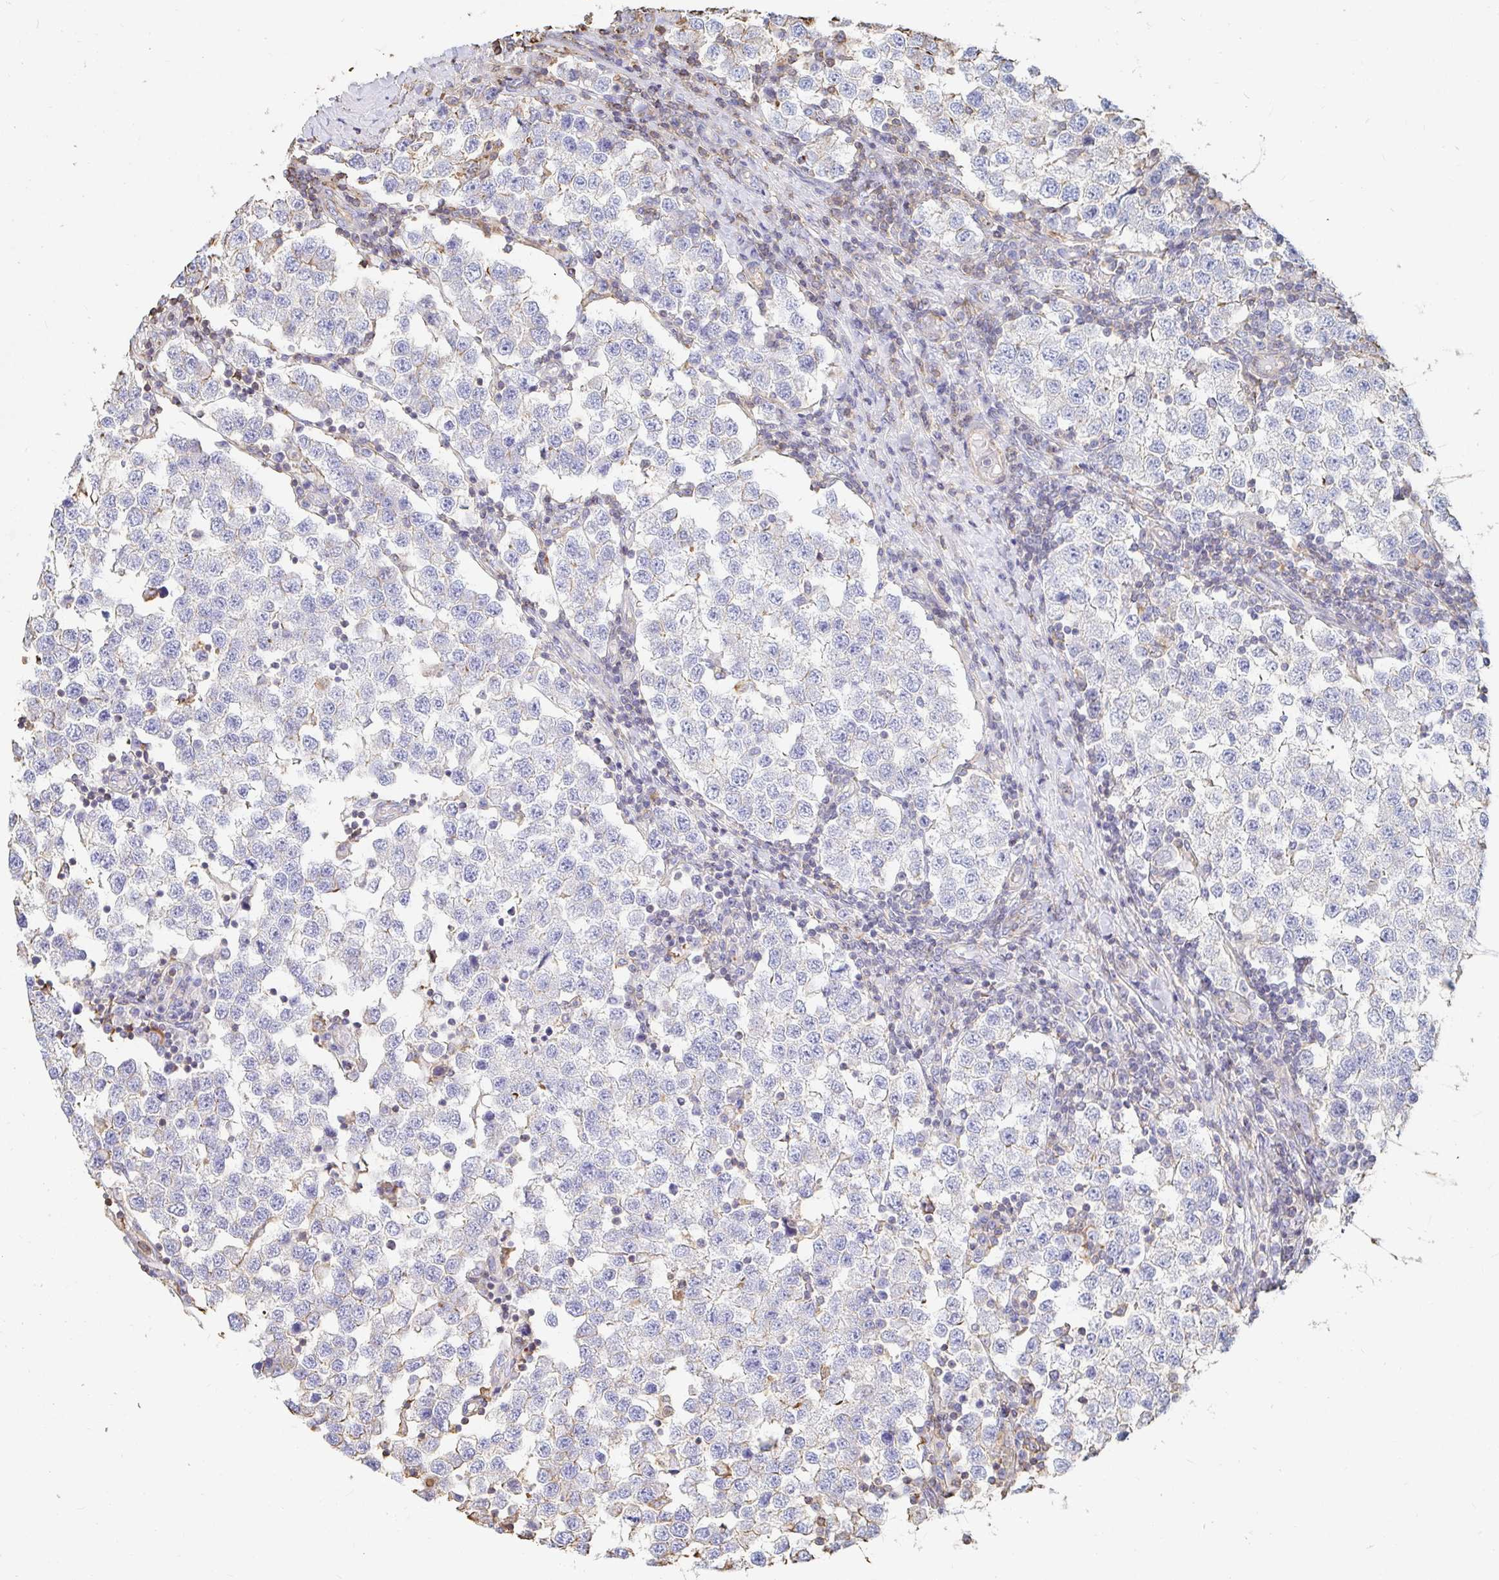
{"staining": {"intensity": "negative", "quantity": "none", "location": "none"}, "tissue": "testis cancer", "cell_type": "Tumor cells", "image_type": "cancer", "snomed": [{"axis": "morphology", "description": "Seminoma, NOS"}, {"axis": "topography", "description": "Testis"}], "caption": "The immunohistochemistry (IHC) micrograph has no significant staining in tumor cells of testis cancer tissue.", "gene": "PTPN14", "patient": {"sex": "male", "age": 34}}